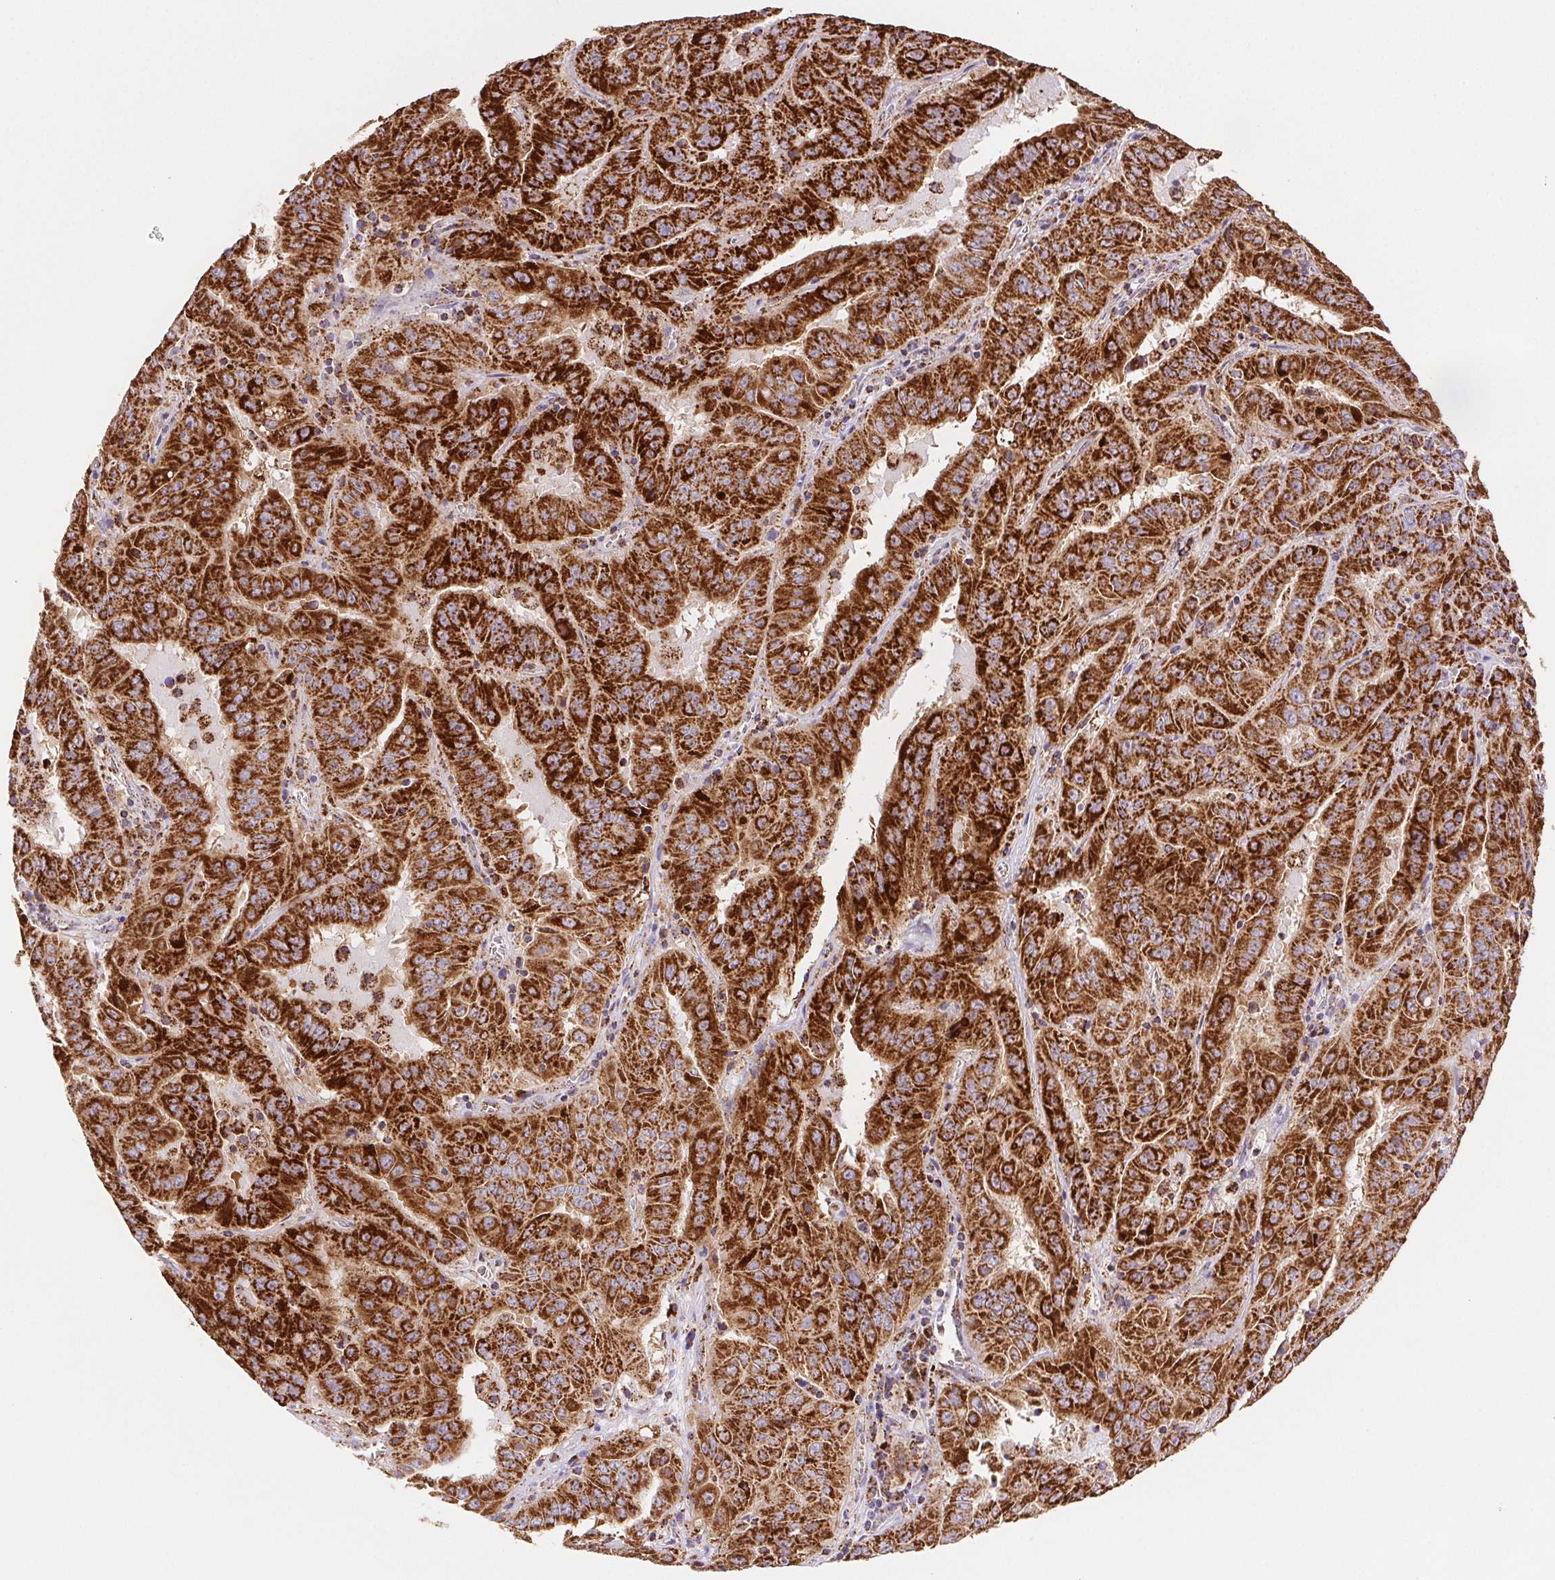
{"staining": {"intensity": "strong", "quantity": ">75%", "location": "cytoplasmic/membranous"}, "tissue": "pancreatic cancer", "cell_type": "Tumor cells", "image_type": "cancer", "snomed": [{"axis": "morphology", "description": "Adenocarcinoma, NOS"}, {"axis": "topography", "description": "Pancreas"}], "caption": "Immunohistochemical staining of human adenocarcinoma (pancreatic) exhibits high levels of strong cytoplasmic/membranous positivity in about >75% of tumor cells.", "gene": "NIPSNAP2", "patient": {"sex": "male", "age": 63}}